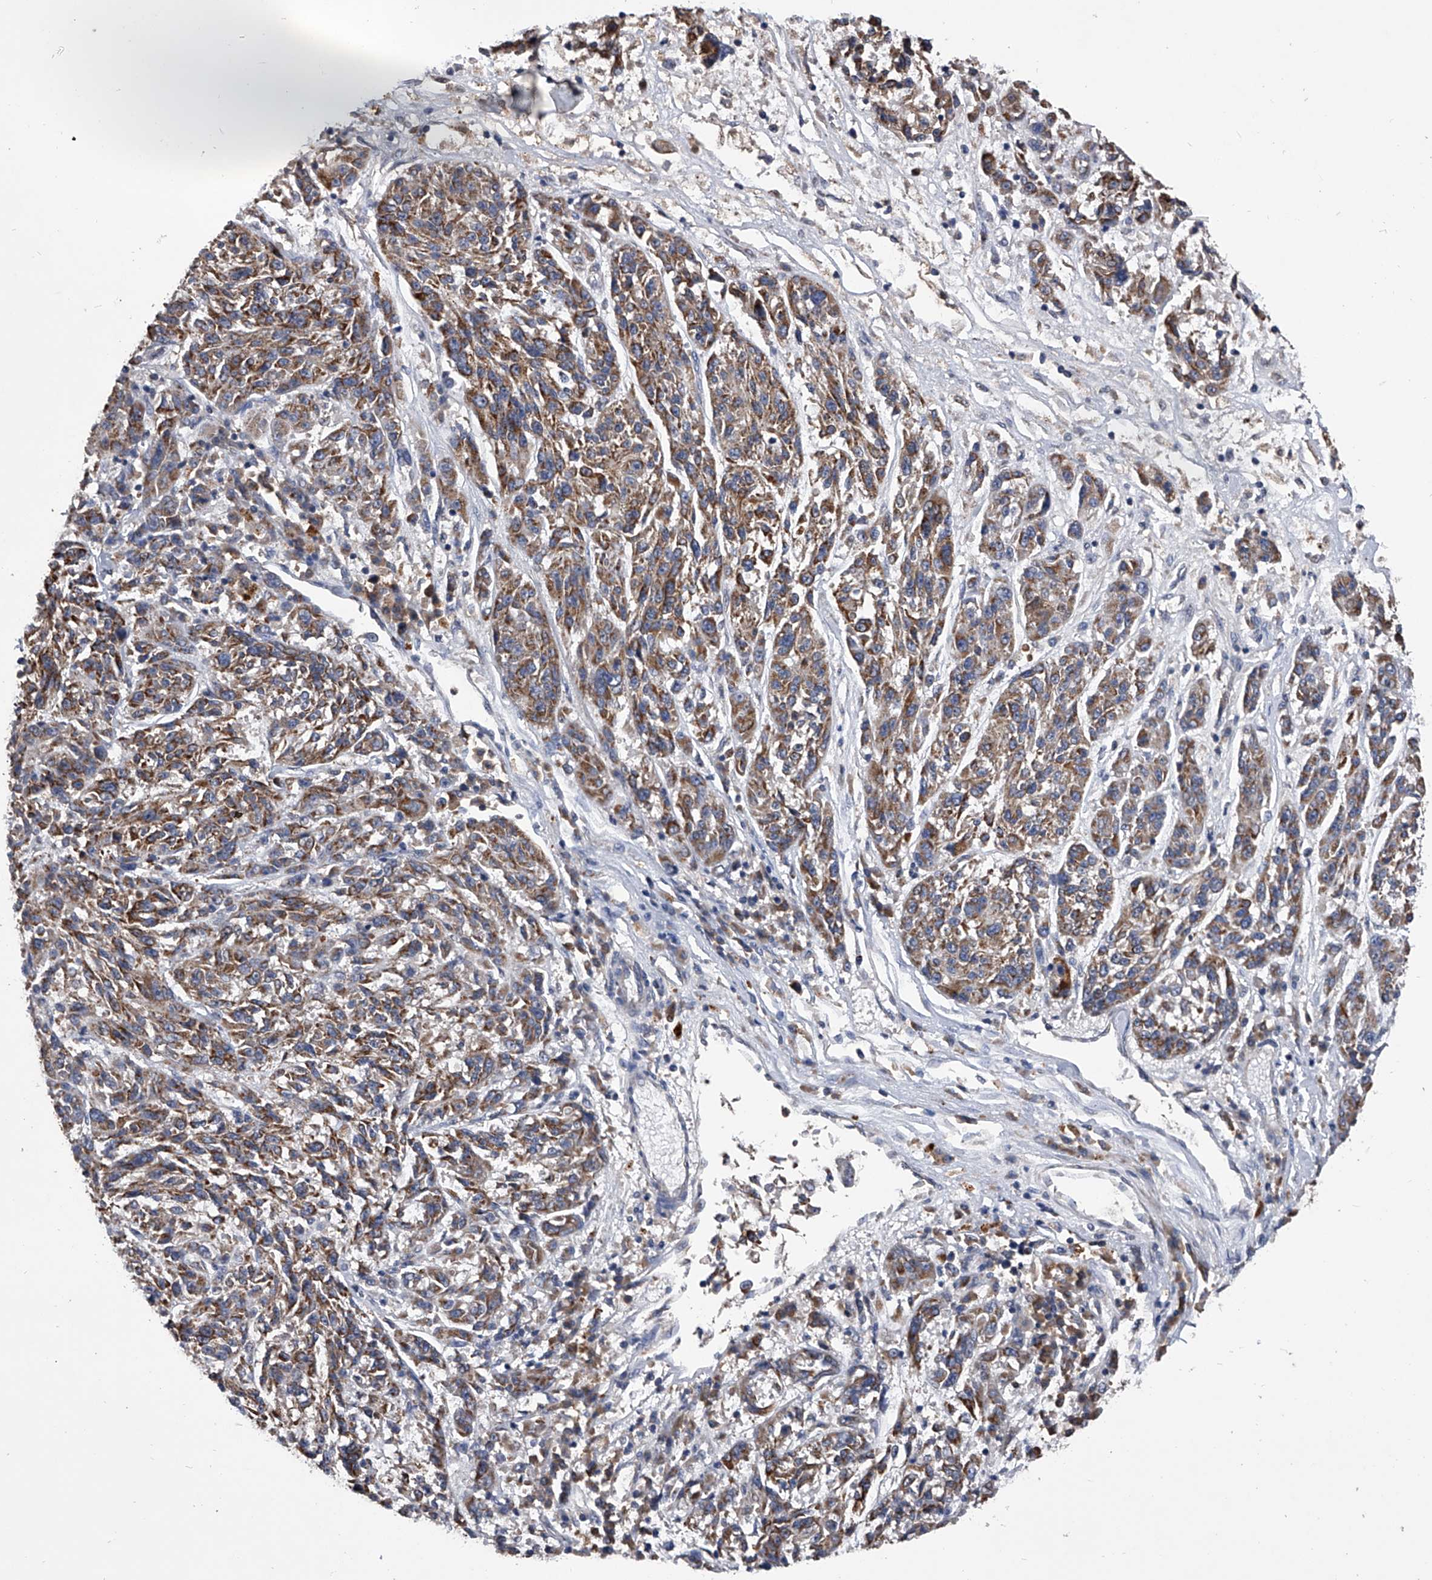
{"staining": {"intensity": "moderate", "quantity": ">75%", "location": "cytoplasmic/membranous"}, "tissue": "melanoma", "cell_type": "Tumor cells", "image_type": "cancer", "snomed": [{"axis": "morphology", "description": "Malignant melanoma, NOS"}, {"axis": "topography", "description": "Skin"}], "caption": "Immunohistochemistry image of melanoma stained for a protein (brown), which demonstrates medium levels of moderate cytoplasmic/membranous expression in about >75% of tumor cells.", "gene": "NRP1", "patient": {"sex": "male", "age": 53}}